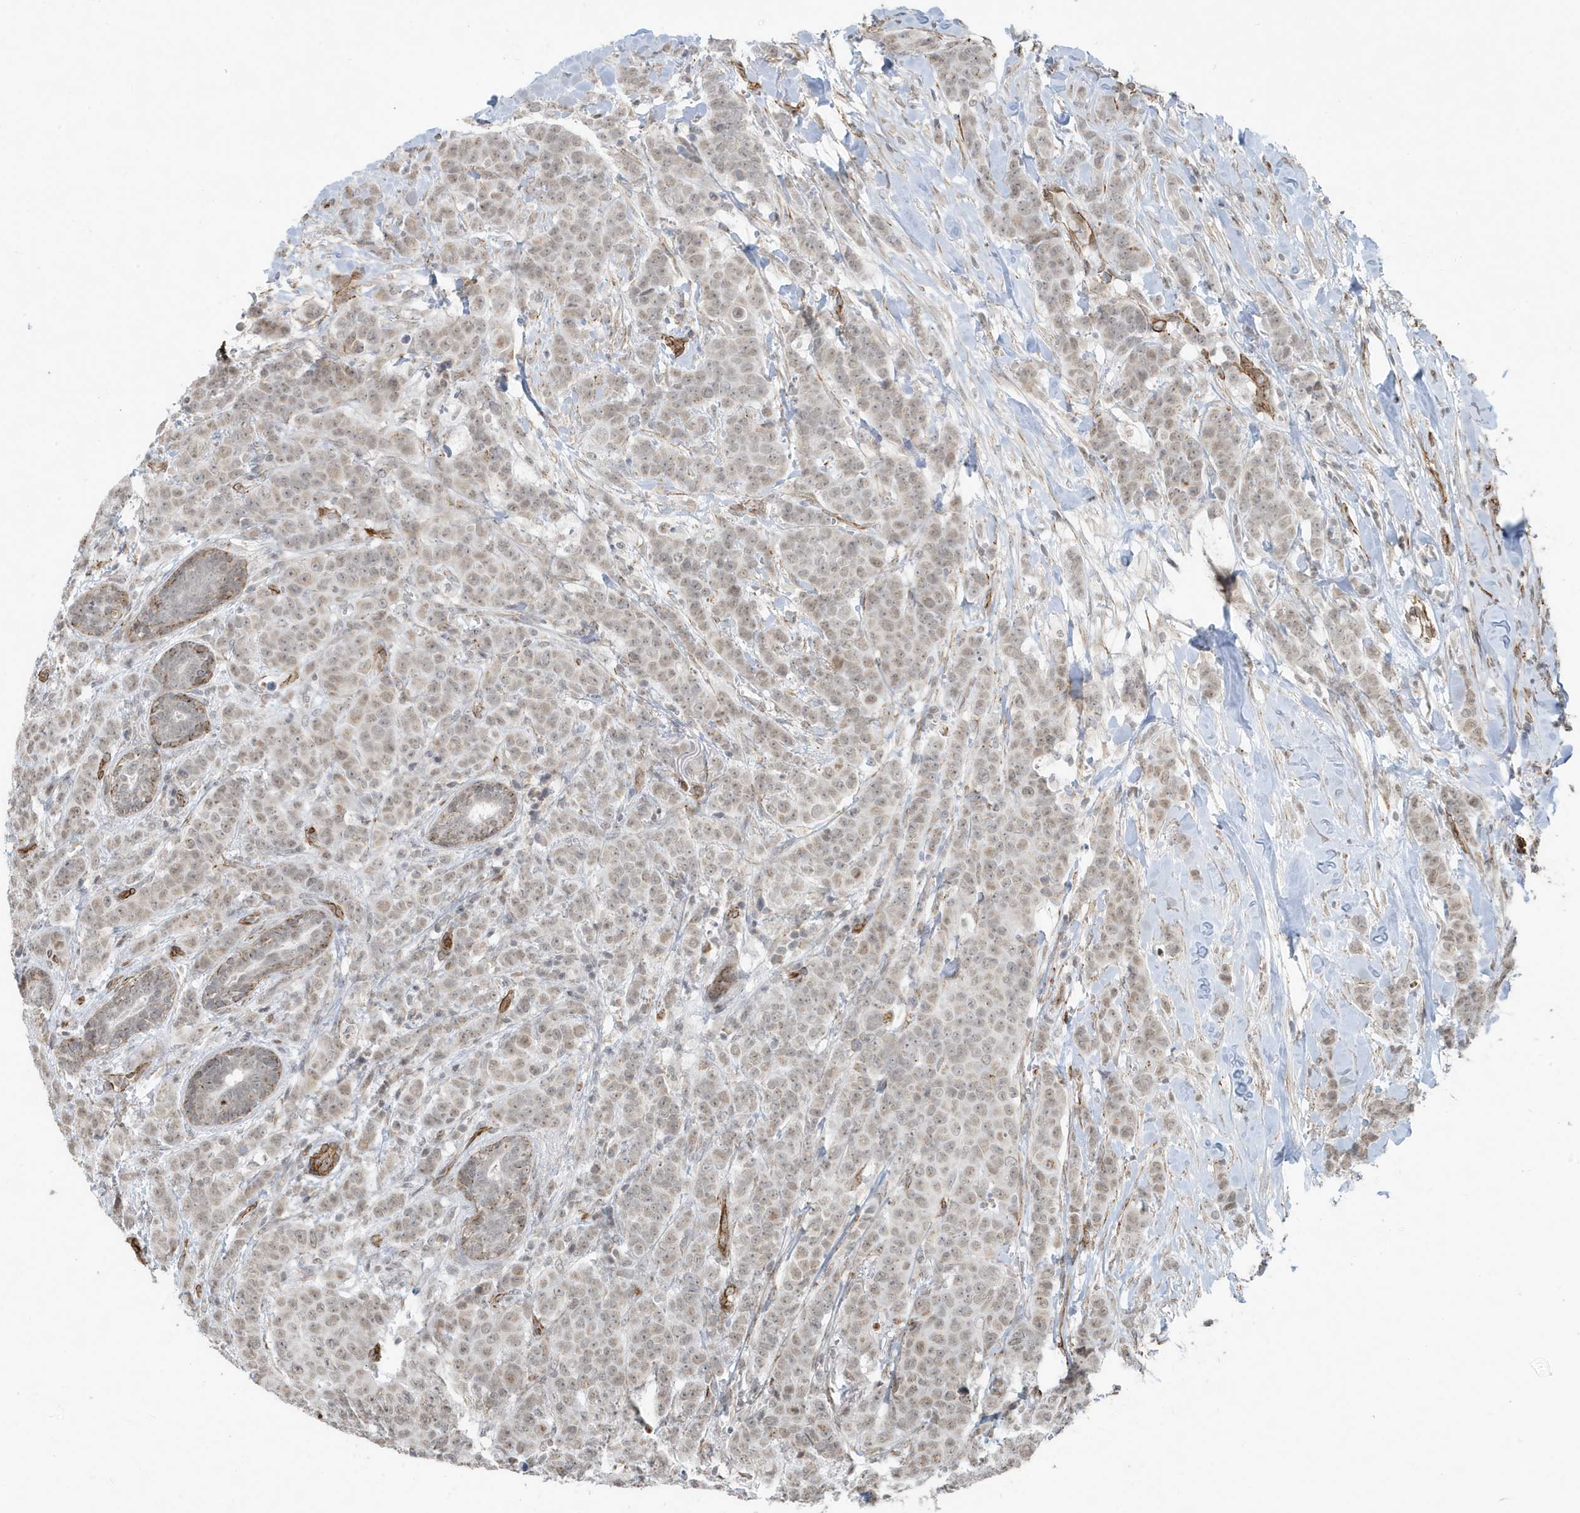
{"staining": {"intensity": "negative", "quantity": "none", "location": "none"}, "tissue": "breast cancer", "cell_type": "Tumor cells", "image_type": "cancer", "snomed": [{"axis": "morphology", "description": "Duct carcinoma"}, {"axis": "topography", "description": "Breast"}], "caption": "Tumor cells are negative for brown protein staining in breast cancer.", "gene": "CHCHD4", "patient": {"sex": "female", "age": 40}}